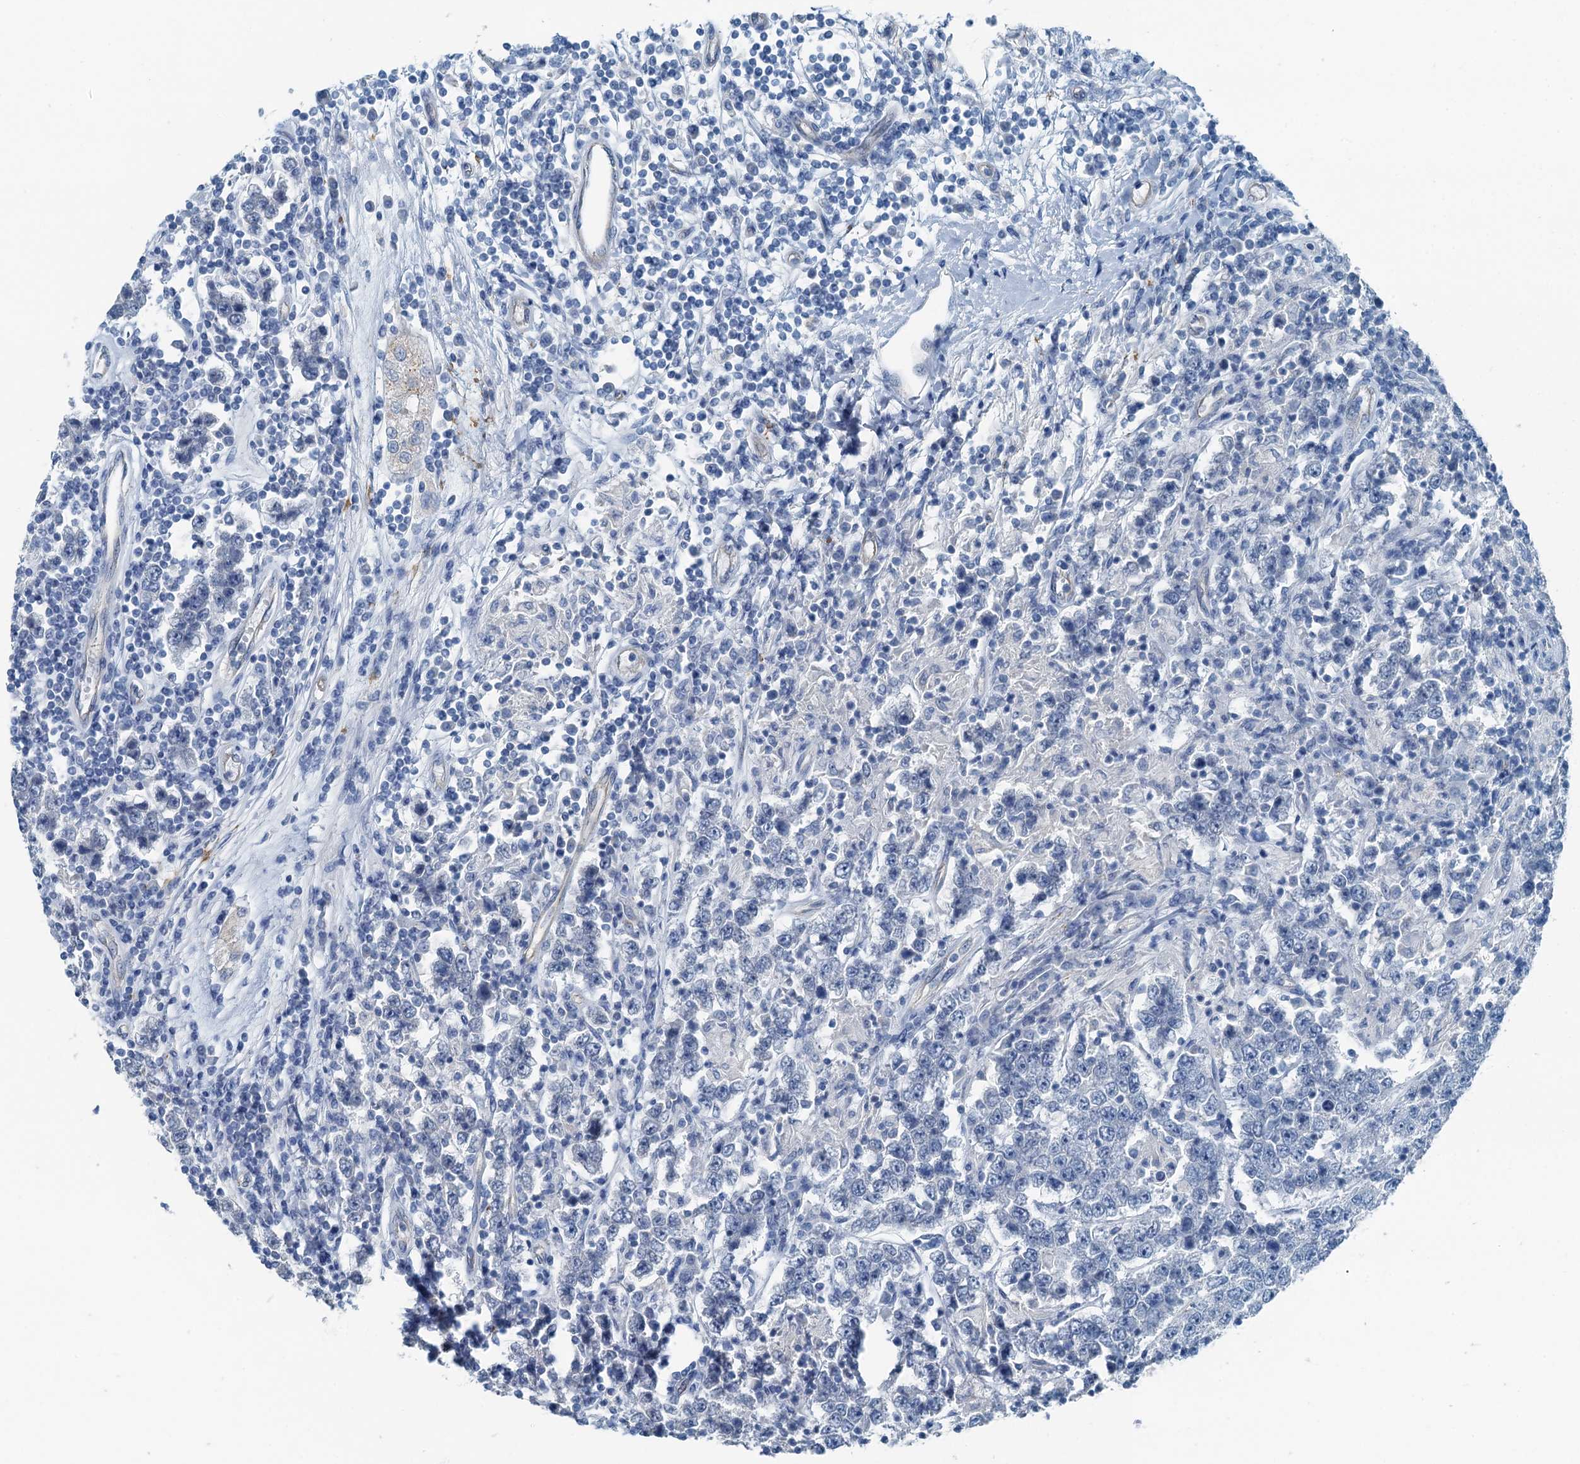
{"staining": {"intensity": "negative", "quantity": "none", "location": "none"}, "tissue": "testis cancer", "cell_type": "Tumor cells", "image_type": "cancer", "snomed": [{"axis": "morphology", "description": "Normal tissue, NOS"}, {"axis": "morphology", "description": "Urothelial carcinoma, High grade"}, {"axis": "morphology", "description": "Seminoma, NOS"}, {"axis": "morphology", "description": "Carcinoma, Embryonal, NOS"}, {"axis": "topography", "description": "Urinary bladder"}, {"axis": "topography", "description": "Testis"}], "caption": "Tumor cells are negative for protein expression in human seminoma (testis).", "gene": "GFOD2", "patient": {"sex": "male", "age": 41}}